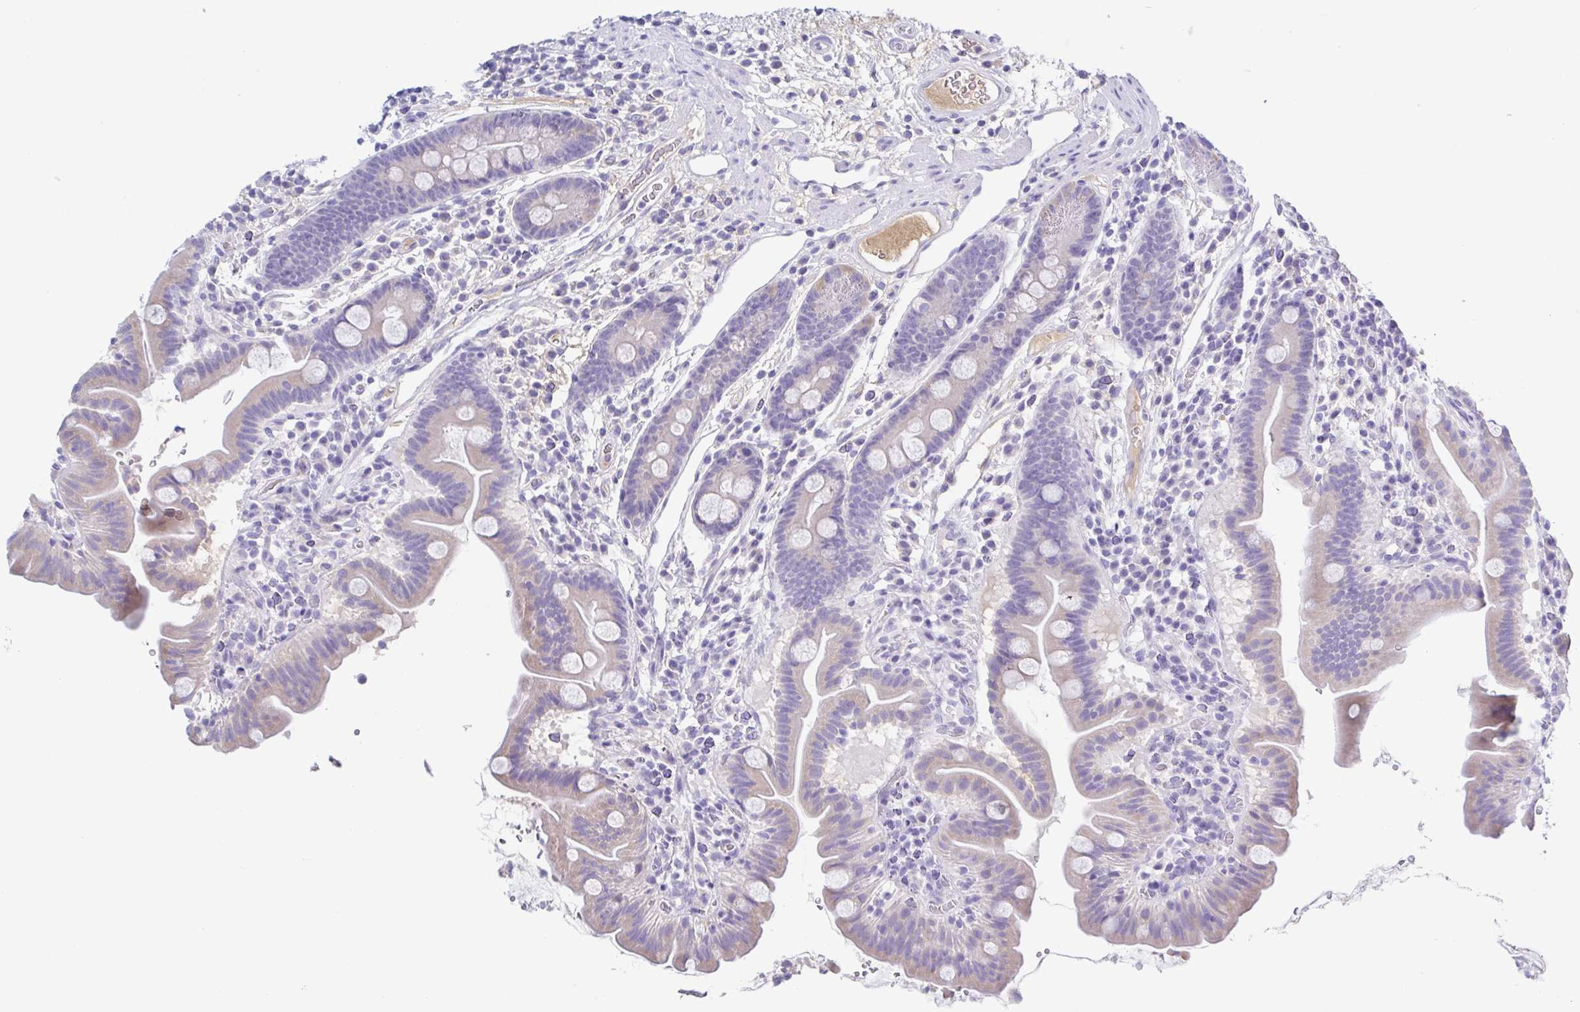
{"staining": {"intensity": "weak", "quantity": "<25%", "location": "cytoplasmic/membranous"}, "tissue": "small intestine", "cell_type": "Glandular cells", "image_type": "normal", "snomed": [{"axis": "morphology", "description": "Normal tissue, NOS"}, {"axis": "topography", "description": "Small intestine"}], "caption": "Human small intestine stained for a protein using immunohistochemistry shows no expression in glandular cells.", "gene": "A1BG", "patient": {"sex": "male", "age": 26}}